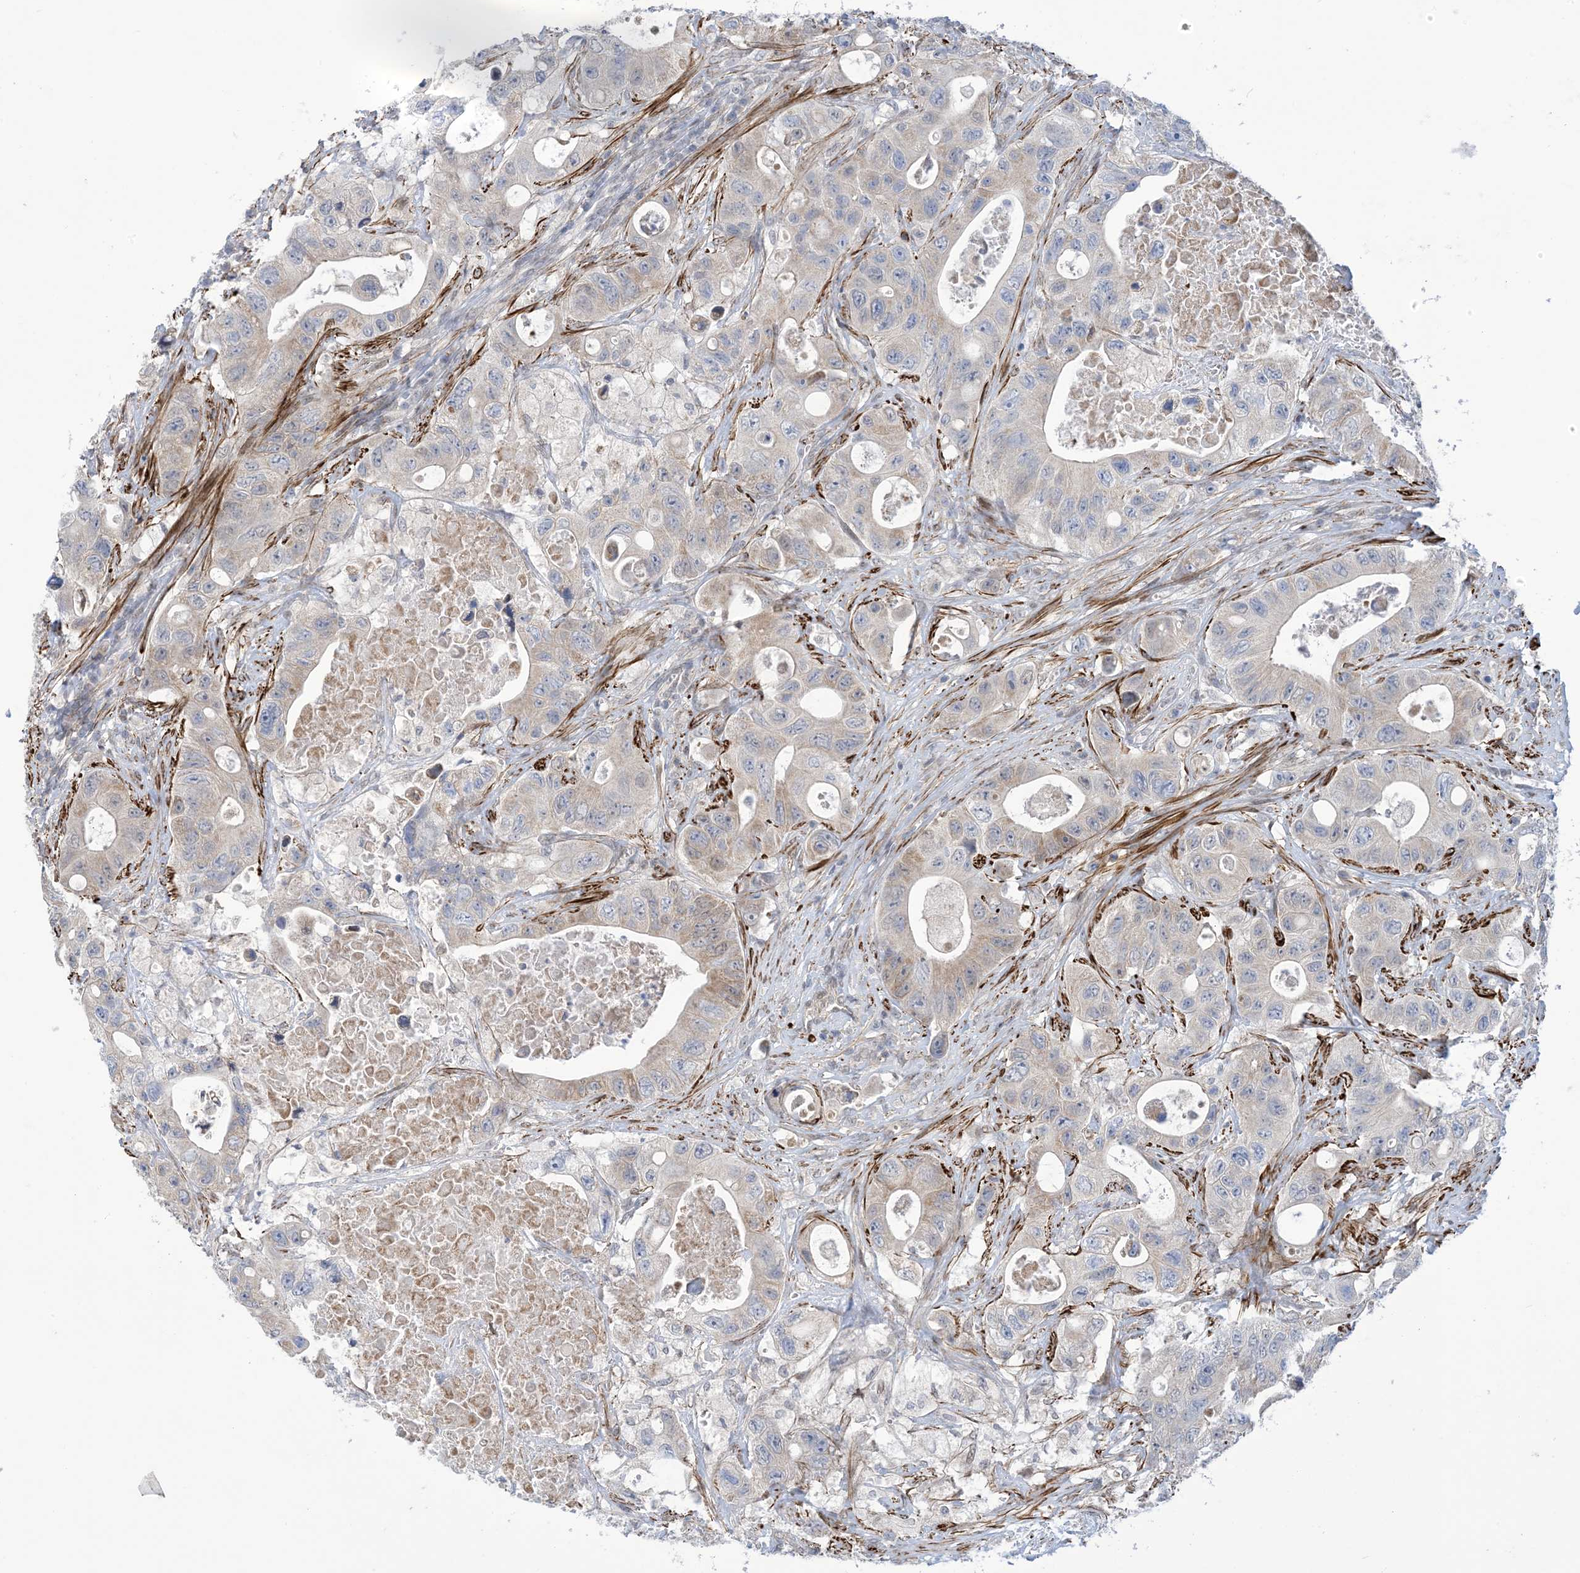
{"staining": {"intensity": "weak", "quantity": "<25%", "location": "cytoplasmic/membranous"}, "tissue": "colorectal cancer", "cell_type": "Tumor cells", "image_type": "cancer", "snomed": [{"axis": "morphology", "description": "Adenocarcinoma, NOS"}, {"axis": "topography", "description": "Colon"}], "caption": "Adenocarcinoma (colorectal) was stained to show a protein in brown. There is no significant staining in tumor cells.", "gene": "ZNF8", "patient": {"sex": "female", "age": 46}}